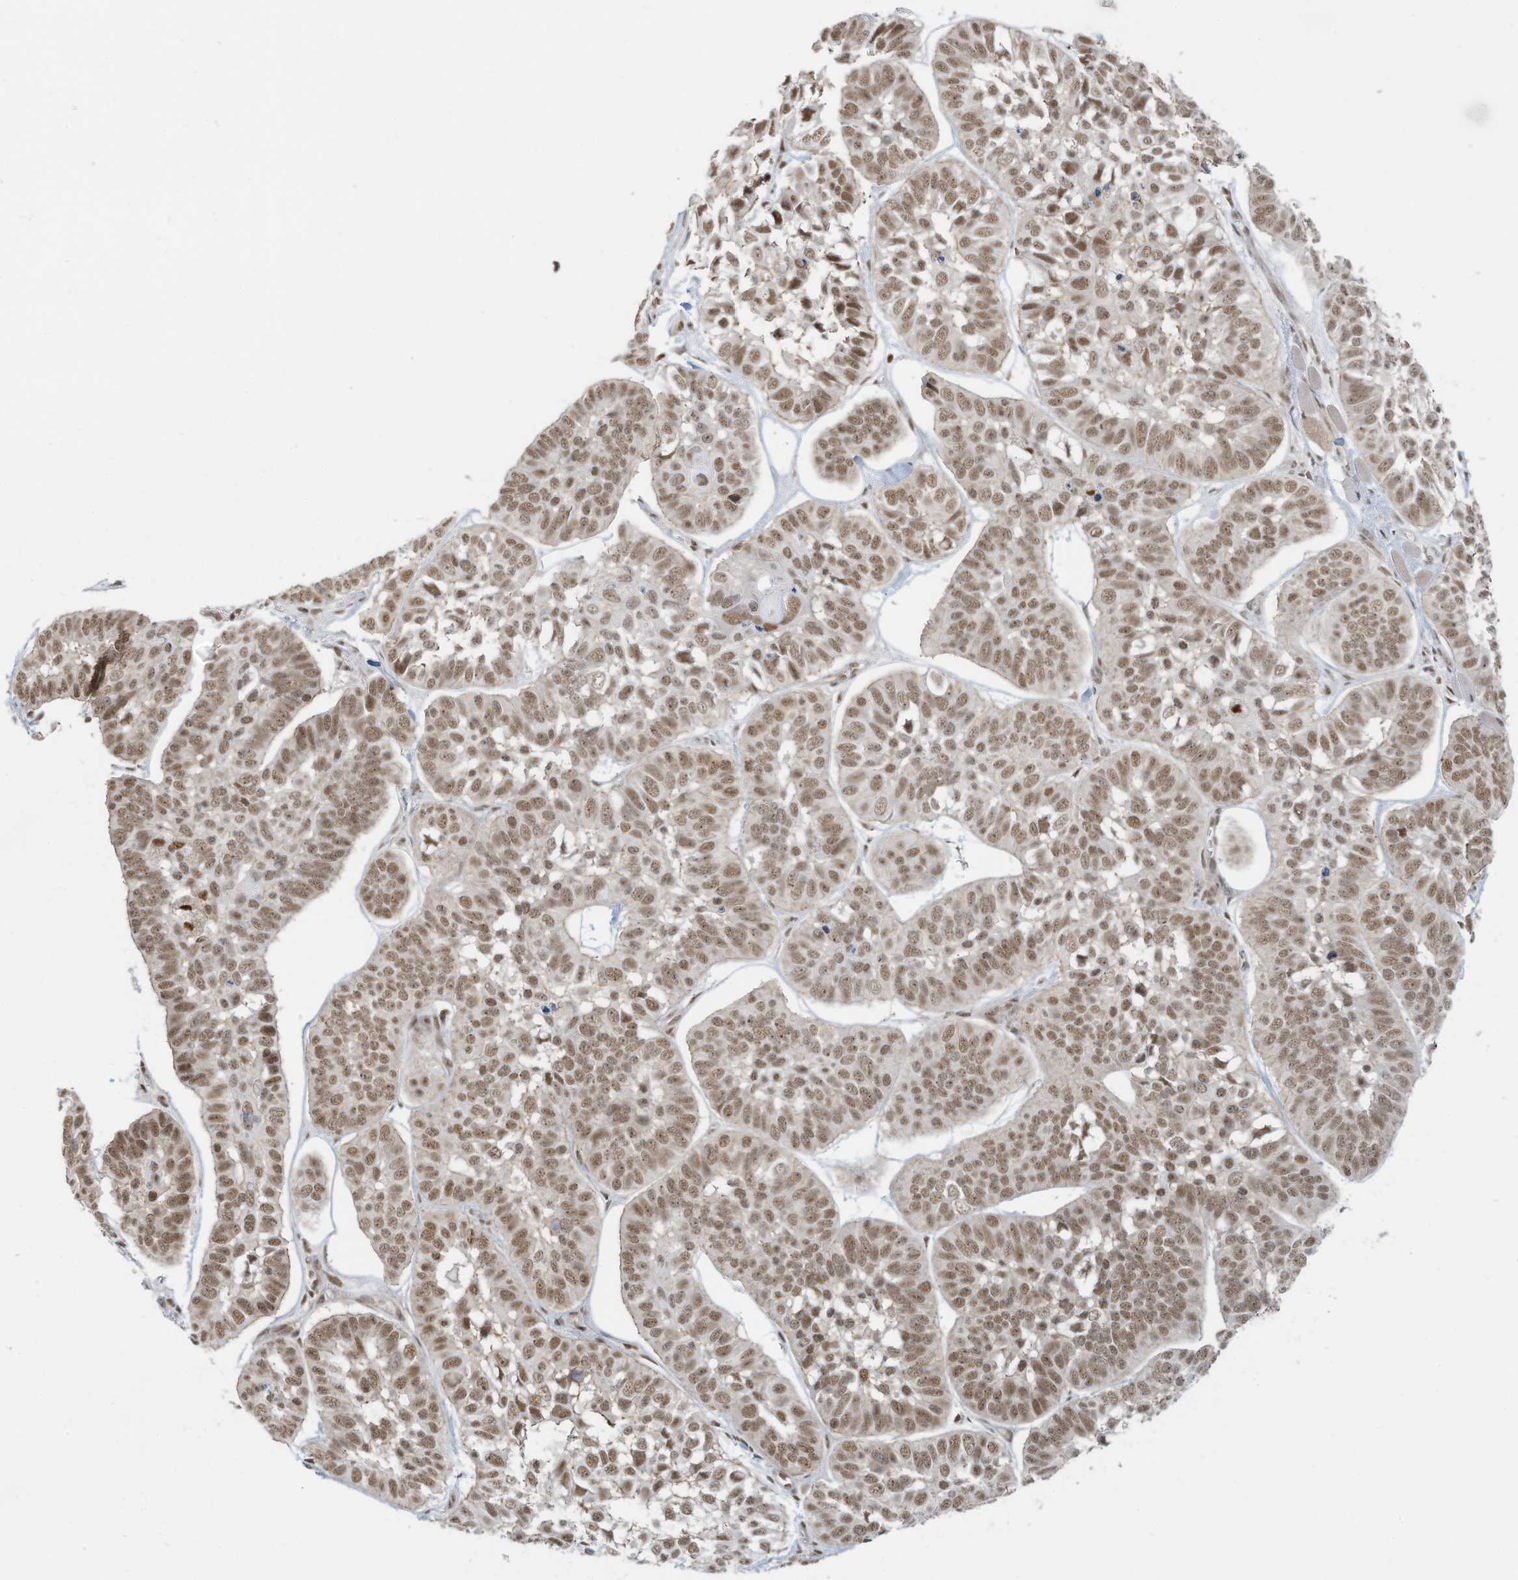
{"staining": {"intensity": "moderate", "quantity": ">75%", "location": "nuclear"}, "tissue": "skin cancer", "cell_type": "Tumor cells", "image_type": "cancer", "snomed": [{"axis": "morphology", "description": "Basal cell carcinoma"}, {"axis": "topography", "description": "Skin"}], "caption": "The micrograph demonstrates immunohistochemical staining of skin cancer (basal cell carcinoma). There is moderate nuclear staining is identified in about >75% of tumor cells. Immunohistochemistry stains the protein of interest in brown and the nuclei are stained blue.", "gene": "DBR1", "patient": {"sex": "male", "age": 62}}